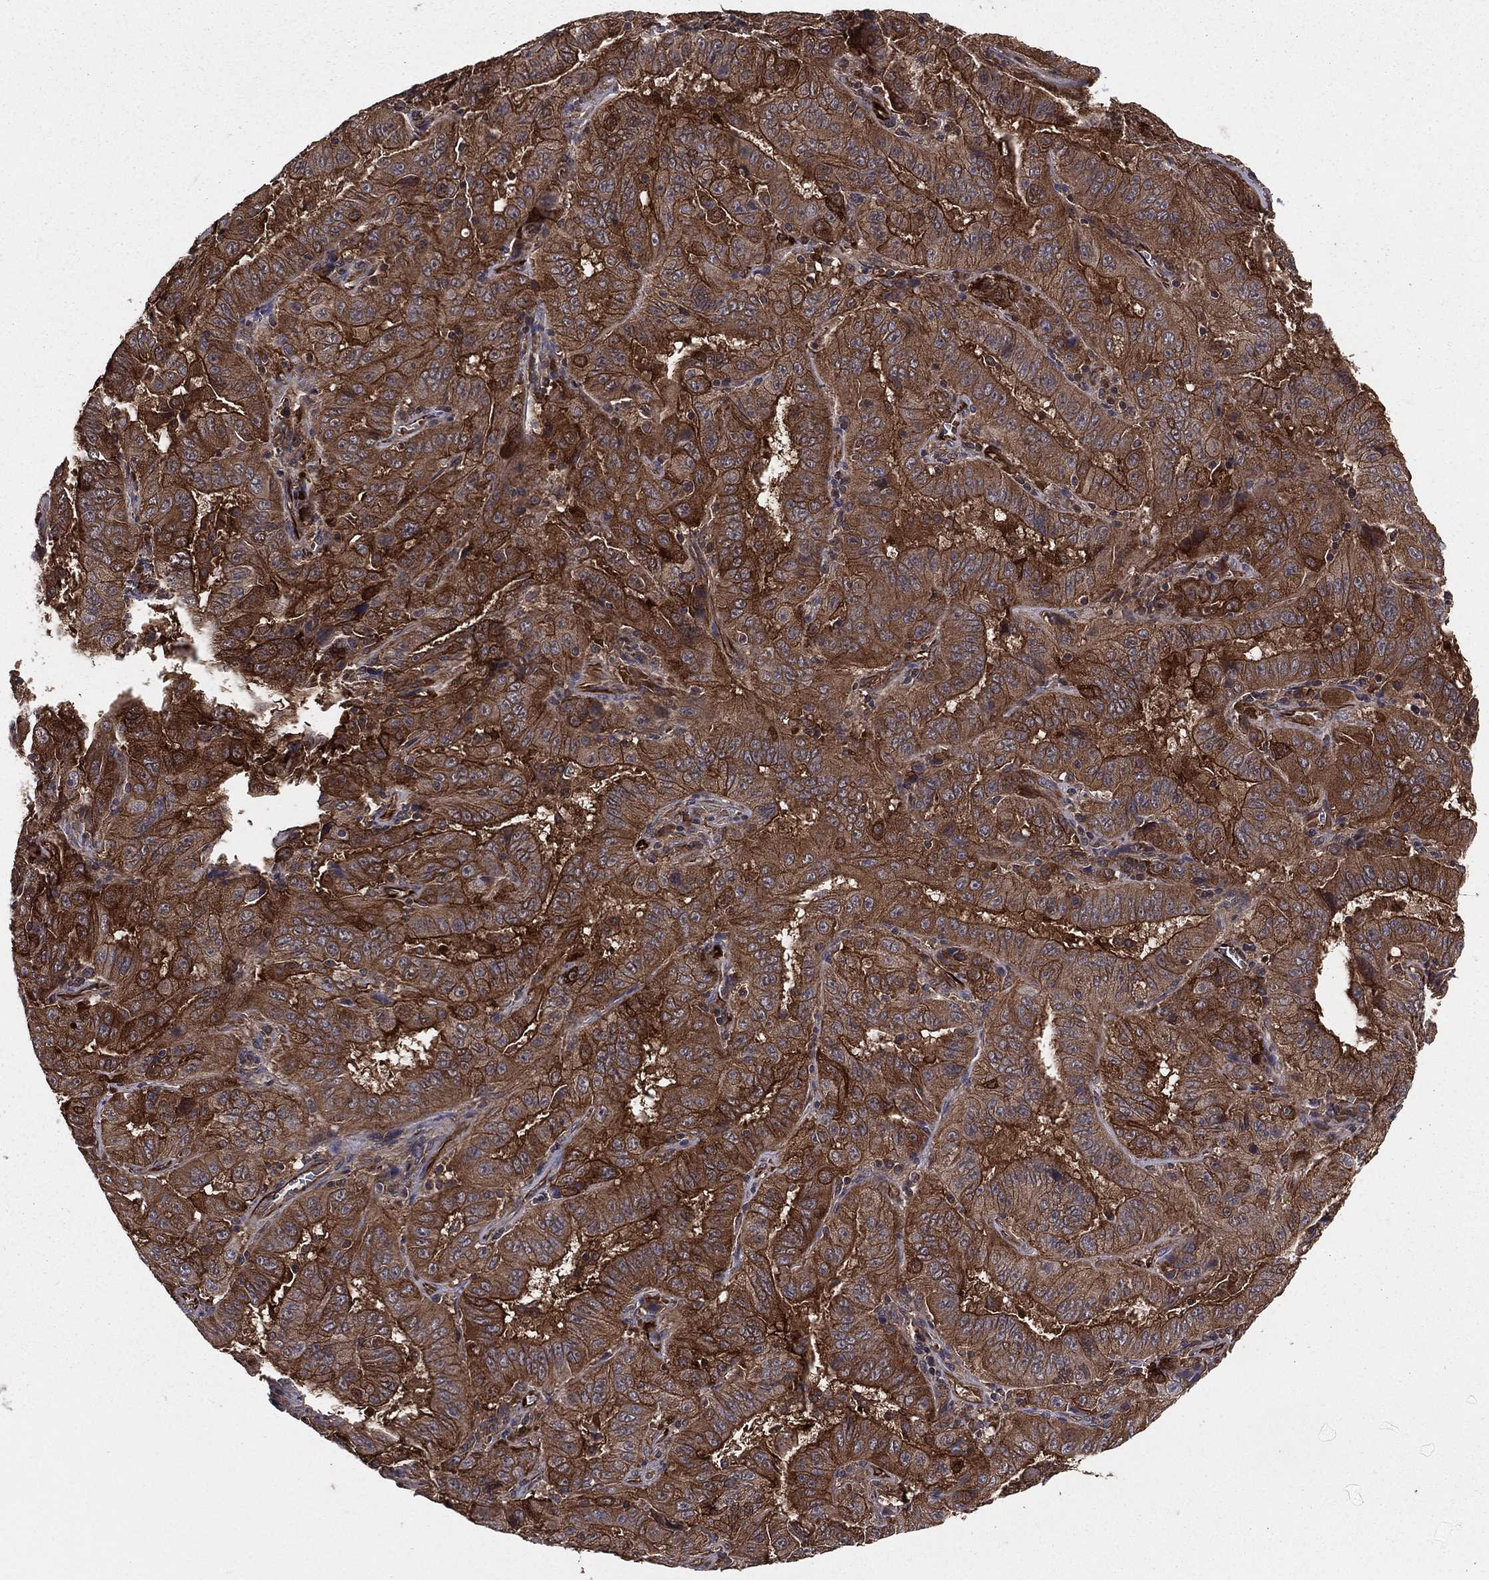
{"staining": {"intensity": "strong", "quantity": ">75%", "location": "cytoplasmic/membranous"}, "tissue": "pancreatic cancer", "cell_type": "Tumor cells", "image_type": "cancer", "snomed": [{"axis": "morphology", "description": "Adenocarcinoma, NOS"}, {"axis": "topography", "description": "Pancreas"}], "caption": "High-power microscopy captured an immunohistochemistry histopathology image of pancreatic cancer, revealing strong cytoplasmic/membranous positivity in about >75% of tumor cells.", "gene": "CERT1", "patient": {"sex": "male", "age": 63}}